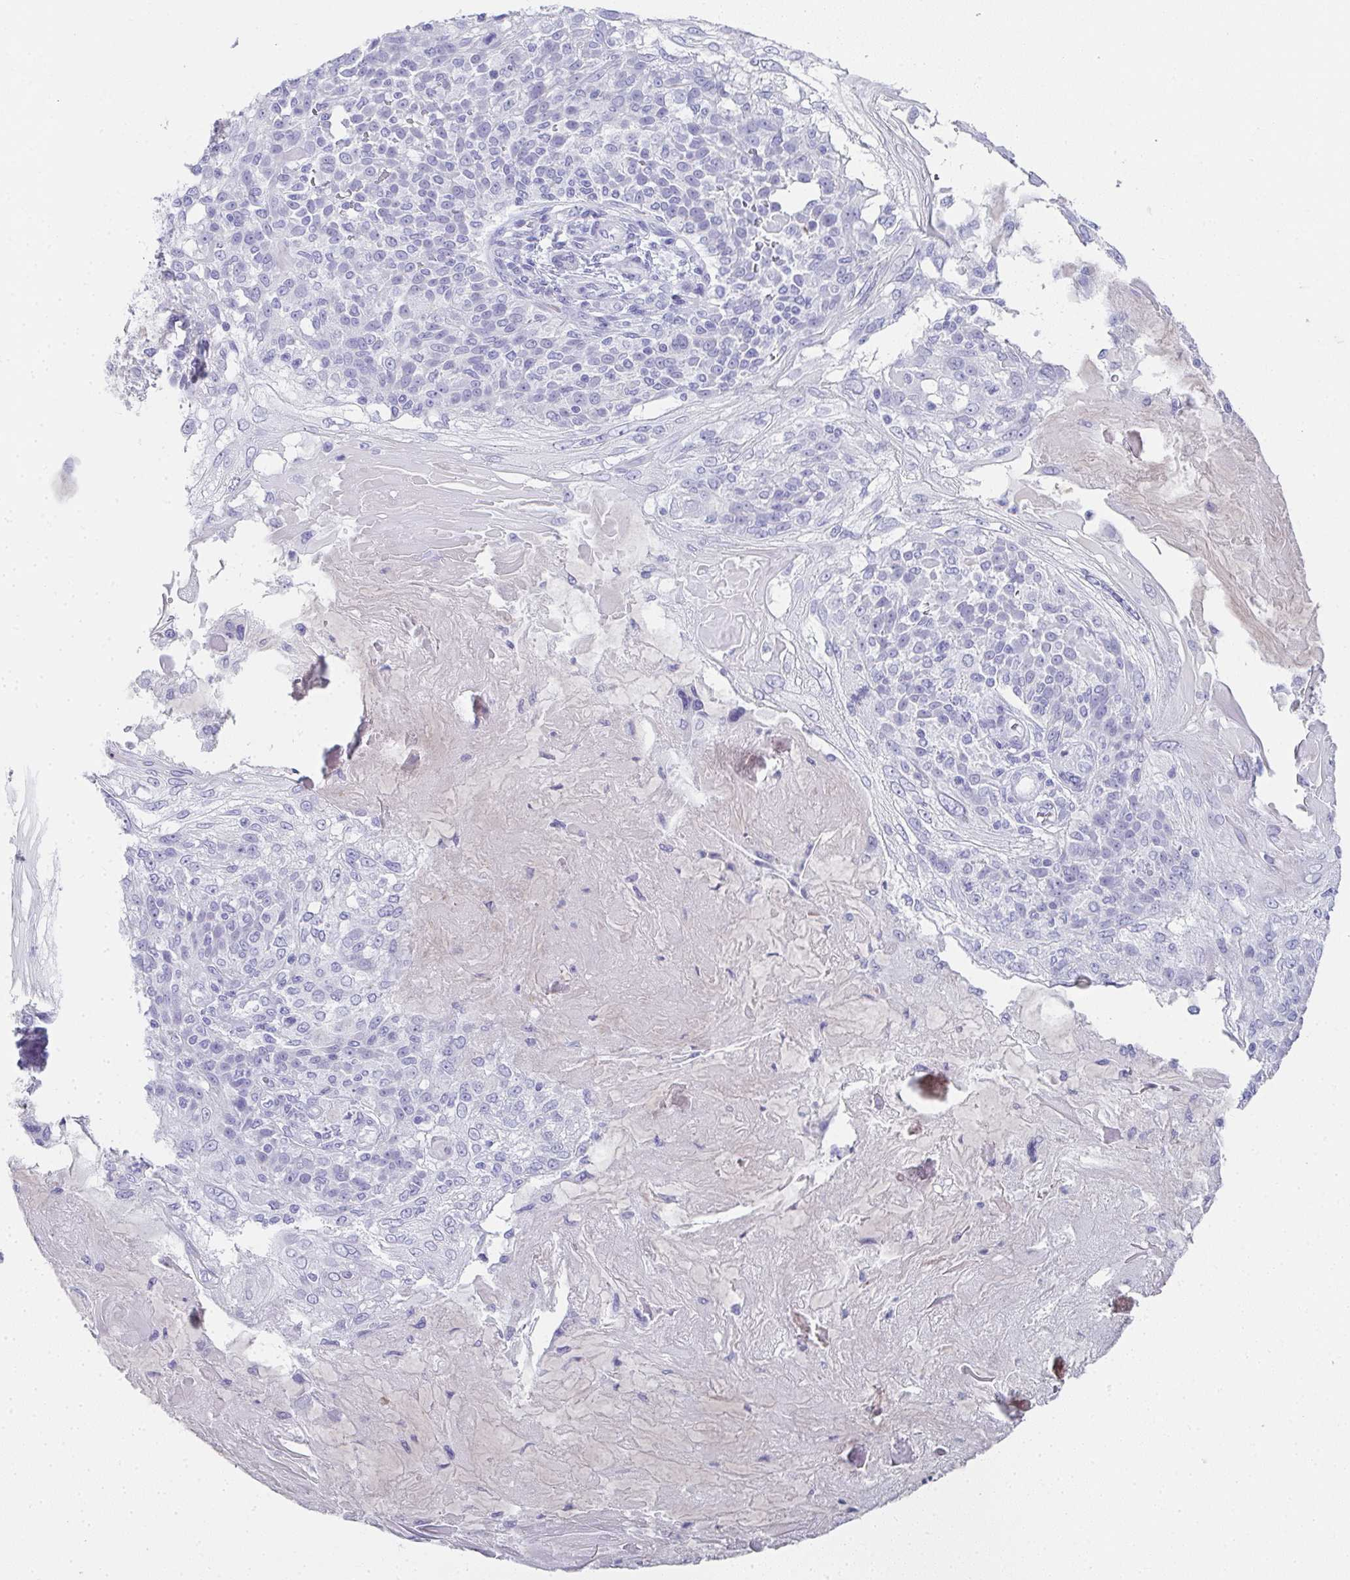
{"staining": {"intensity": "negative", "quantity": "none", "location": "none"}, "tissue": "skin cancer", "cell_type": "Tumor cells", "image_type": "cancer", "snomed": [{"axis": "morphology", "description": "Normal tissue, NOS"}, {"axis": "morphology", "description": "Squamous cell carcinoma, NOS"}, {"axis": "topography", "description": "Skin"}], "caption": "There is no significant staining in tumor cells of squamous cell carcinoma (skin).", "gene": "SYCP1", "patient": {"sex": "female", "age": 83}}